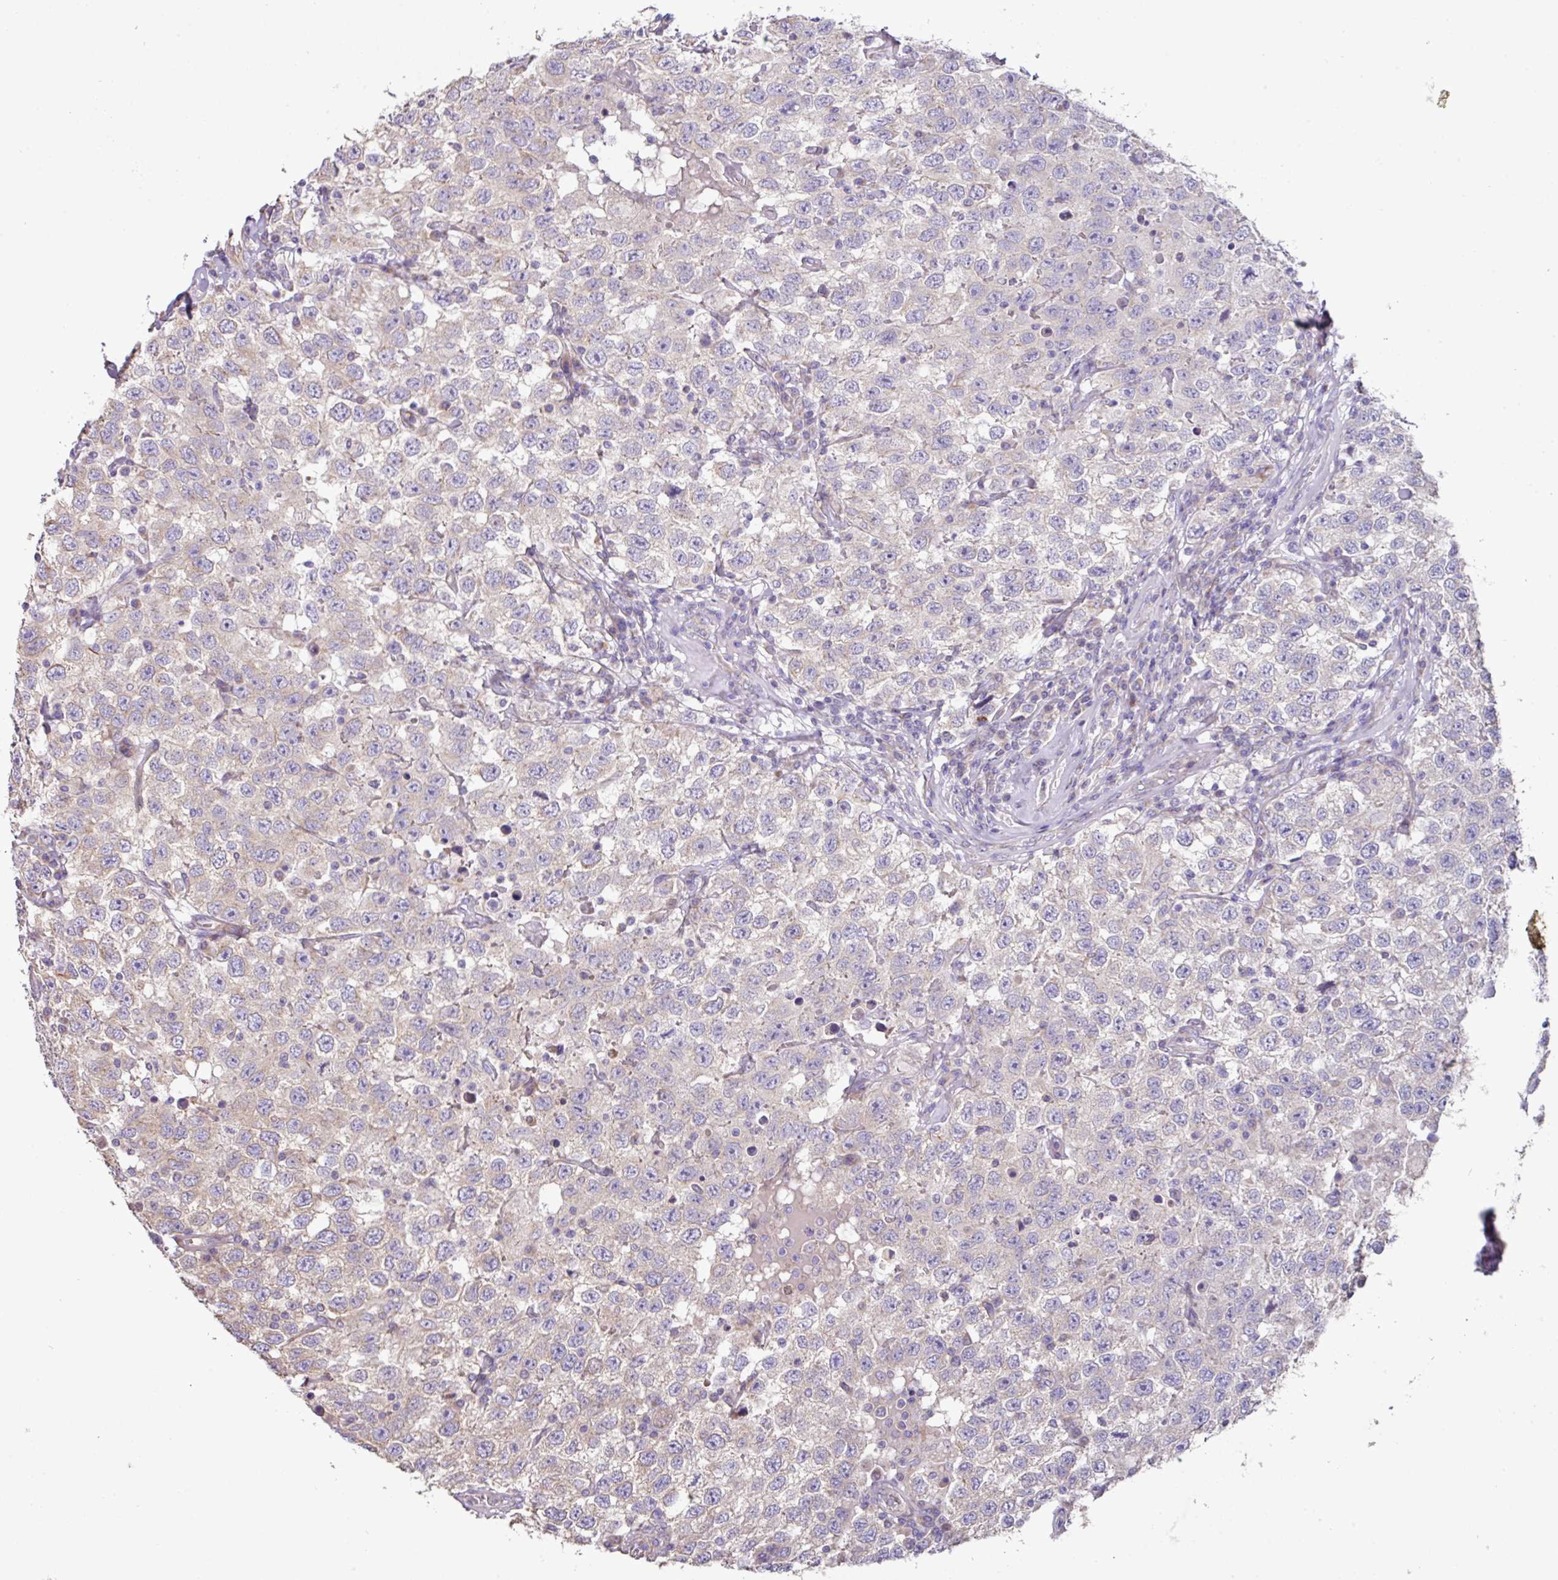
{"staining": {"intensity": "negative", "quantity": "none", "location": "none"}, "tissue": "testis cancer", "cell_type": "Tumor cells", "image_type": "cancer", "snomed": [{"axis": "morphology", "description": "Seminoma, NOS"}, {"axis": "topography", "description": "Testis"}], "caption": "Seminoma (testis) stained for a protein using immunohistochemistry (IHC) shows no expression tumor cells.", "gene": "MRRF", "patient": {"sex": "male", "age": 41}}